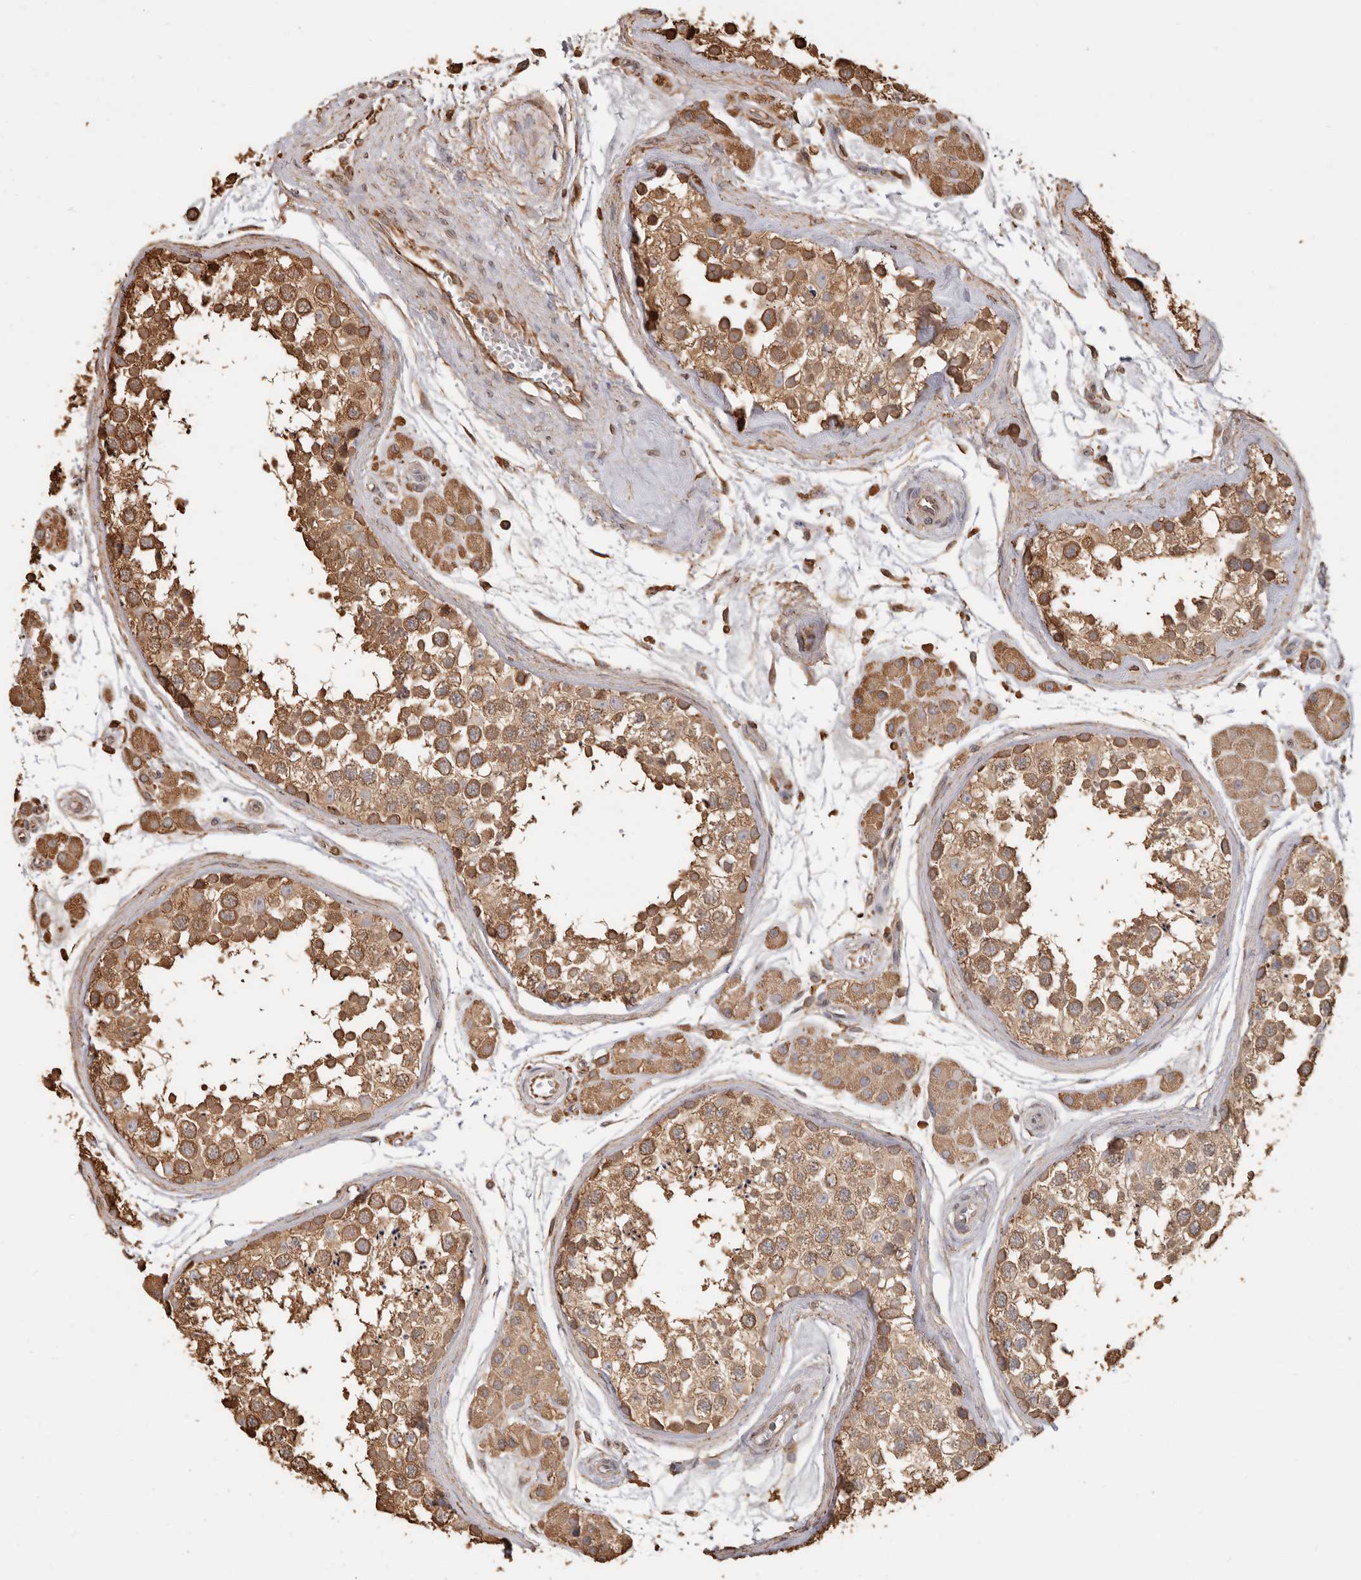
{"staining": {"intensity": "moderate", "quantity": ">75%", "location": "cytoplasmic/membranous"}, "tissue": "testis", "cell_type": "Cells in seminiferous ducts", "image_type": "normal", "snomed": [{"axis": "morphology", "description": "Normal tissue, NOS"}, {"axis": "topography", "description": "Testis"}], "caption": "Cells in seminiferous ducts exhibit medium levels of moderate cytoplasmic/membranous expression in approximately >75% of cells in normal testis. (Stains: DAB in brown, nuclei in blue, Microscopy: brightfield microscopy at high magnification).", "gene": "ARHGEF10L", "patient": {"sex": "male", "age": 56}}